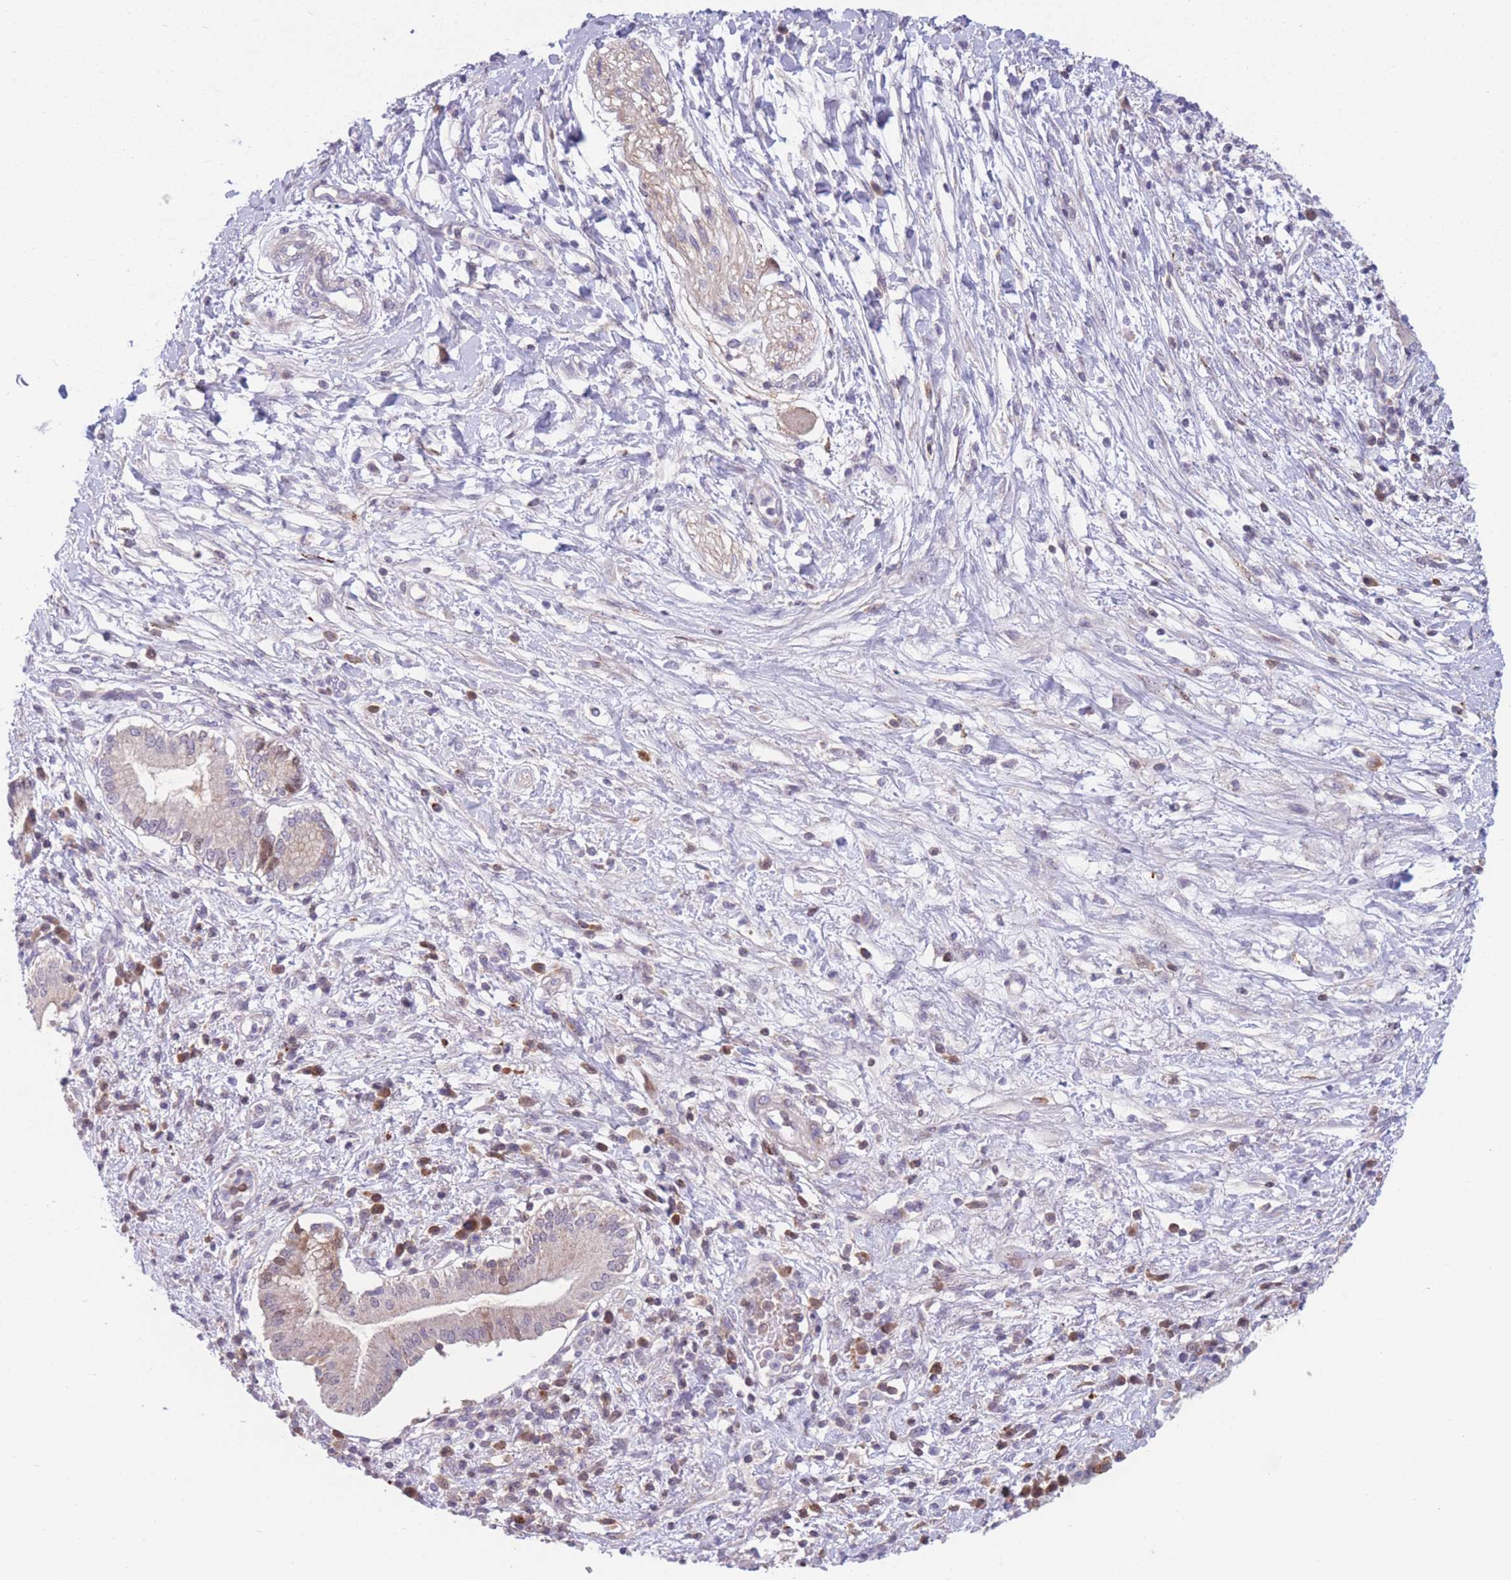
{"staining": {"intensity": "negative", "quantity": "none", "location": "none"}, "tissue": "pancreatic cancer", "cell_type": "Tumor cells", "image_type": "cancer", "snomed": [{"axis": "morphology", "description": "Adenocarcinoma, NOS"}, {"axis": "topography", "description": "Pancreas"}], "caption": "A photomicrograph of human pancreatic adenocarcinoma is negative for staining in tumor cells.", "gene": "PDE4A", "patient": {"sex": "male", "age": 68}}